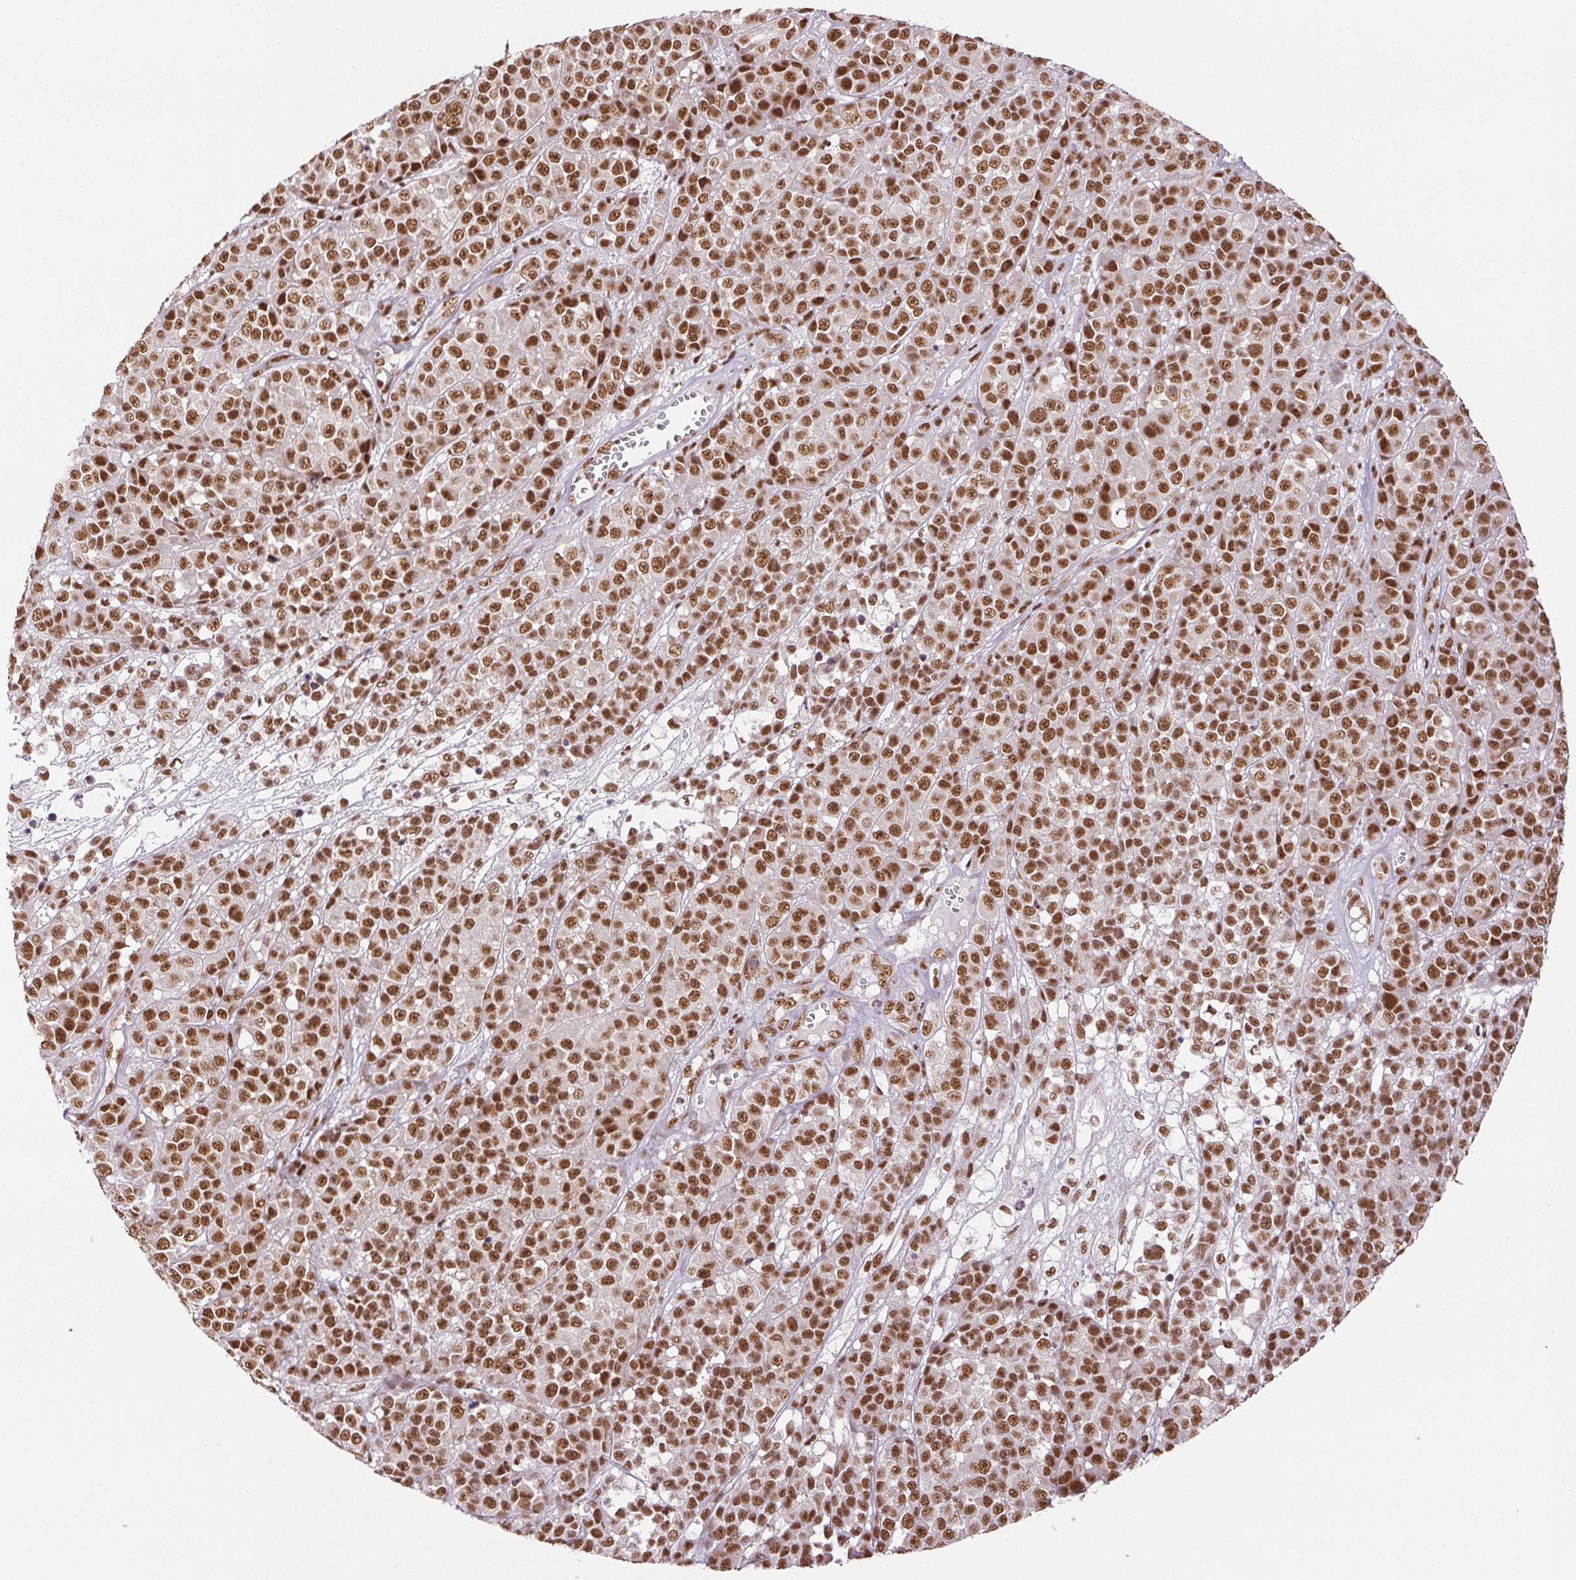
{"staining": {"intensity": "moderate", "quantity": ">75%", "location": "nuclear"}, "tissue": "melanoma", "cell_type": "Tumor cells", "image_type": "cancer", "snomed": [{"axis": "morphology", "description": "Malignant melanoma, NOS"}, {"axis": "topography", "description": "Skin"}, {"axis": "topography", "description": "Skin of back"}], "caption": "Immunohistochemistry (IHC) of human malignant melanoma exhibits medium levels of moderate nuclear staining in approximately >75% of tumor cells. (Brightfield microscopy of DAB IHC at high magnification).", "gene": "IK", "patient": {"sex": "male", "age": 91}}